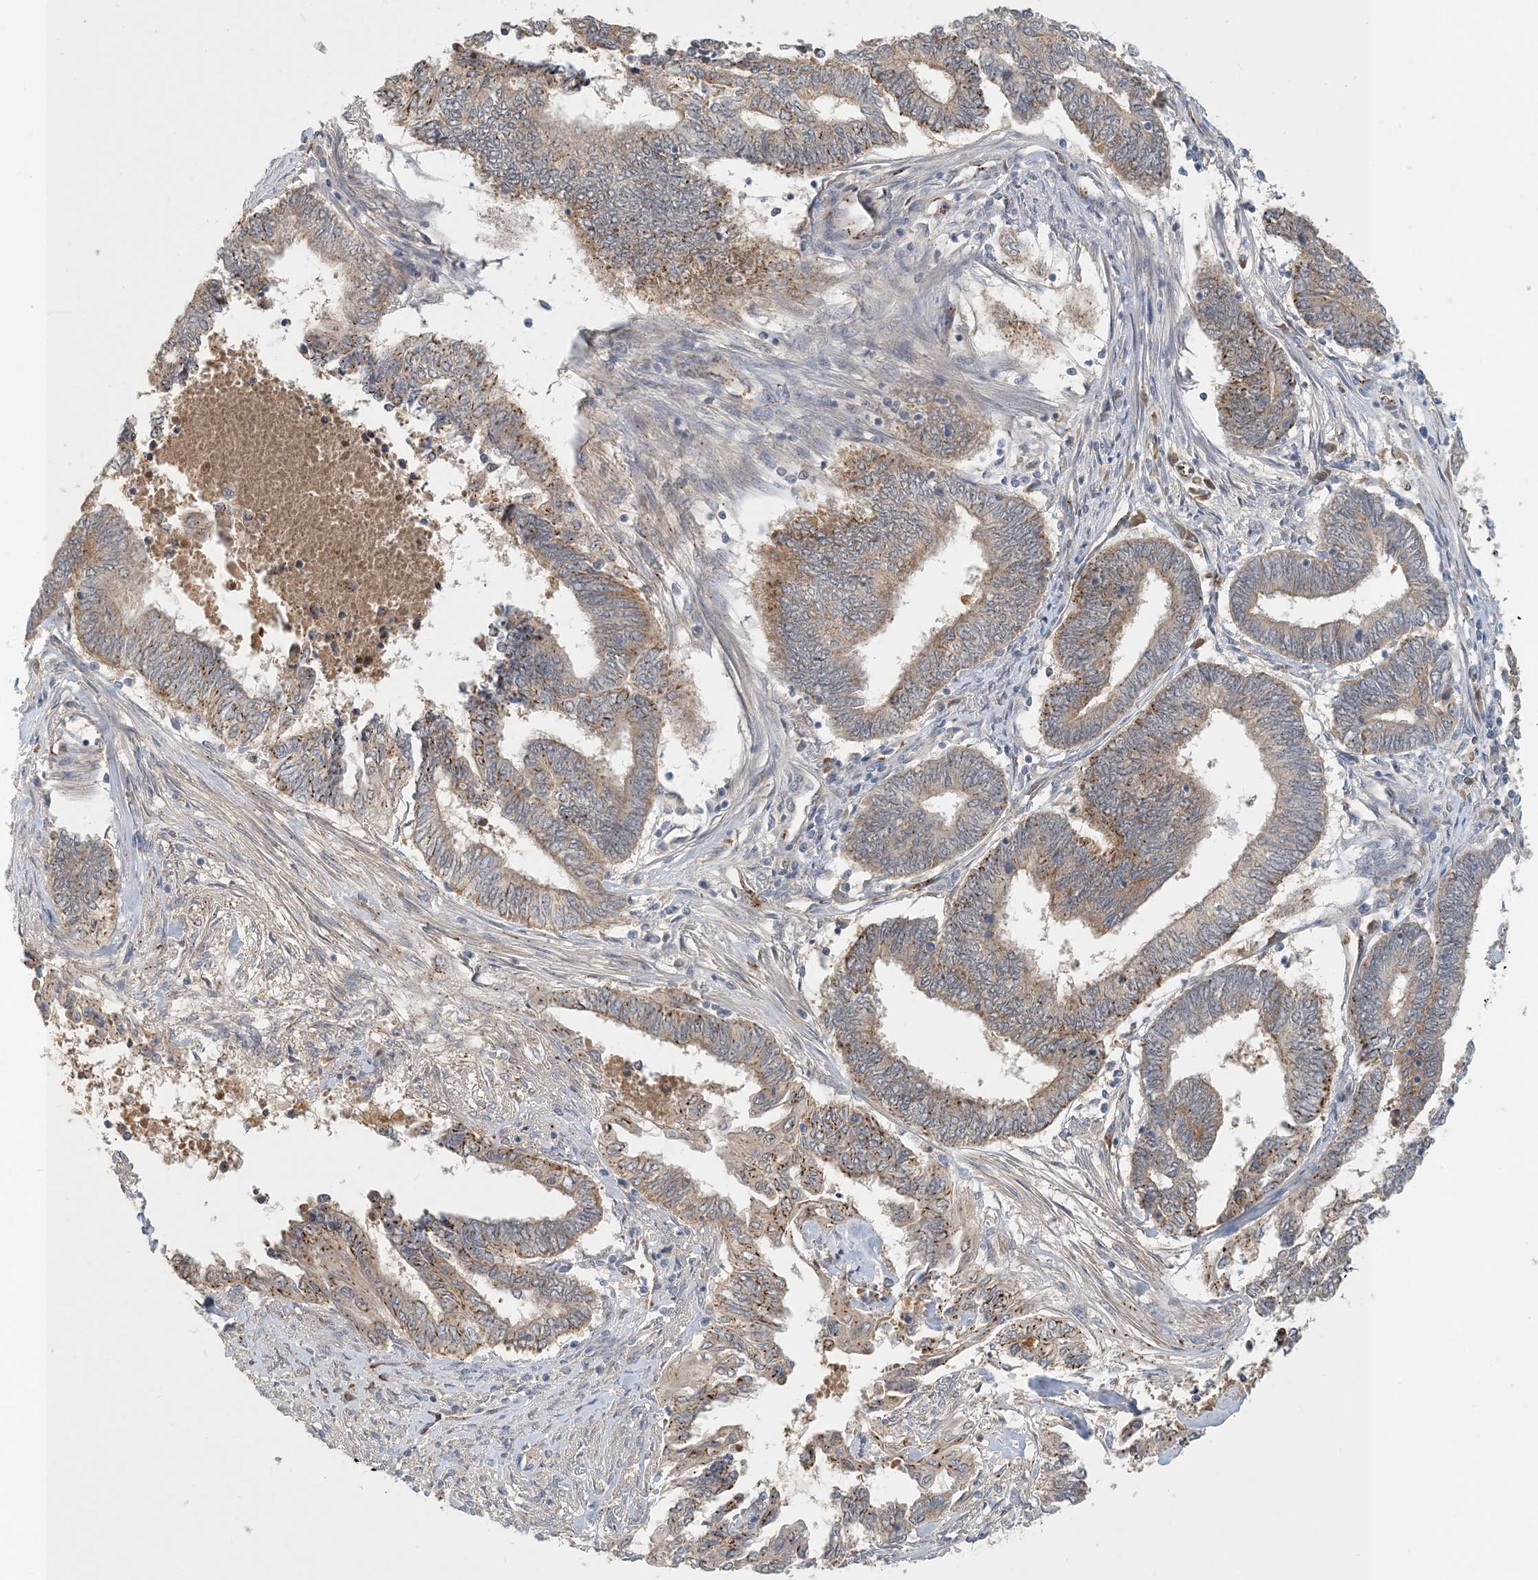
{"staining": {"intensity": "weak", "quantity": ">75%", "location": "cytoplasmic/membranous"}, "tissue": "endometrial cancer", "cell_type": "Tumor cells", "image_type": "cancer", "snomed": [{"axis": "morphology", "description": "Adenocarcinoma, NOS"}, {"axis": "topography", "description": "Uterus"}, {"axis": "topography", "description": "Endometrium"}], "caption": "Endometrial cancer tissue exhibits weak cytoplasmic/membranous expression in approximately >75% of tumor cells", "gene": "ZBTB3", "patient": {"sex": "female", "age": 70}}